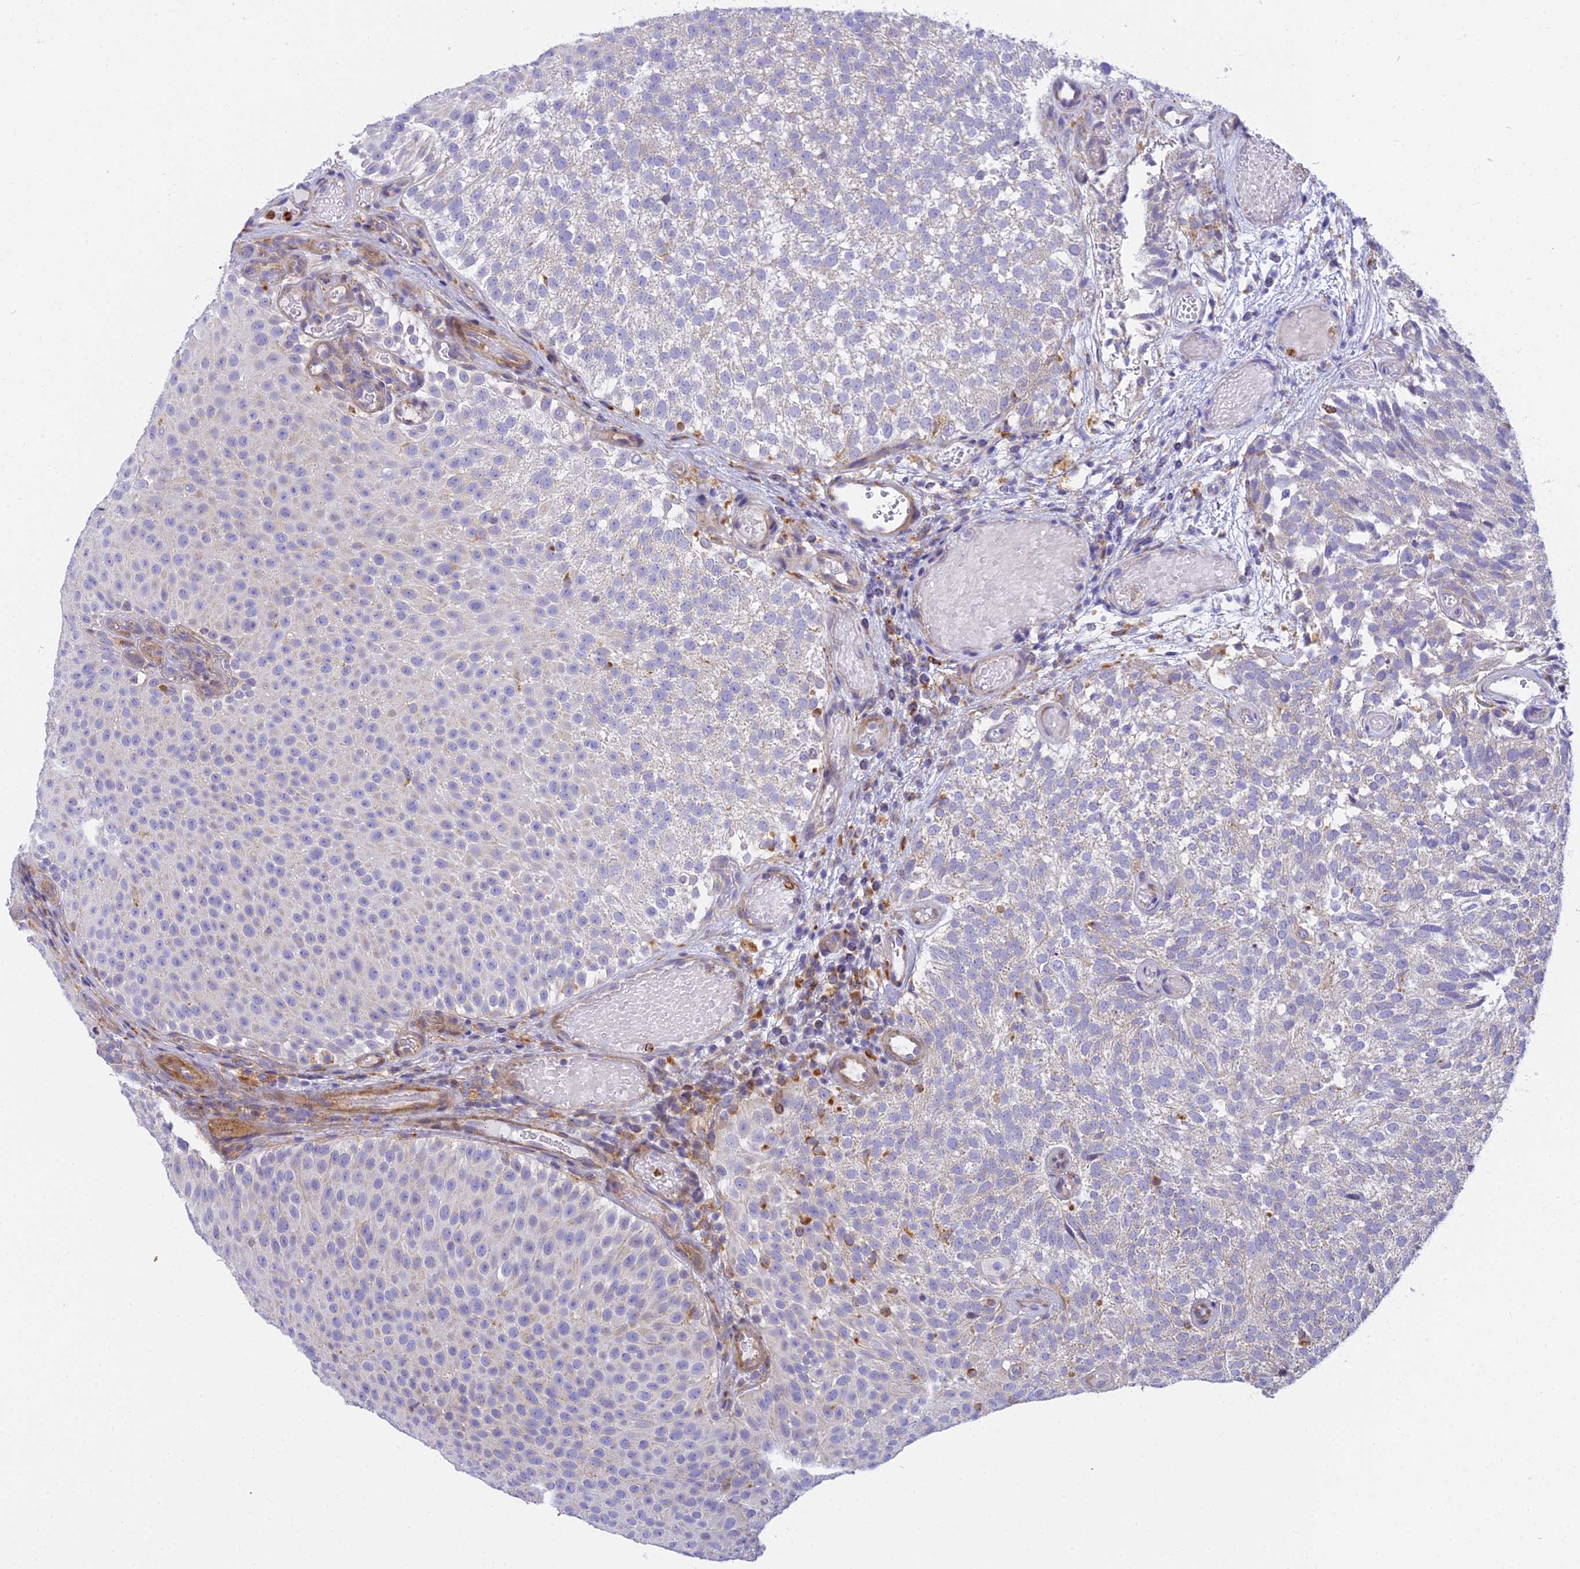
{"staining": {"intensity": "weak", "quantity": "<25%", "location": "cytoplasmic/membranous"}, "tissue": "urothelial cancer", "cell_type": "Tumor cells", "image_type": "cancer", "snomed": [{"axis": "morphology", "description": "Urothelial carcinoma, Low grade"}, {"axis": "topography", "description": "Urinary bladder"}], "caption": "Tumor cells show no significant expression in urothelial cancer.", "gene": "CLCN7", "patient": {"sex": "male", "age": 78}}